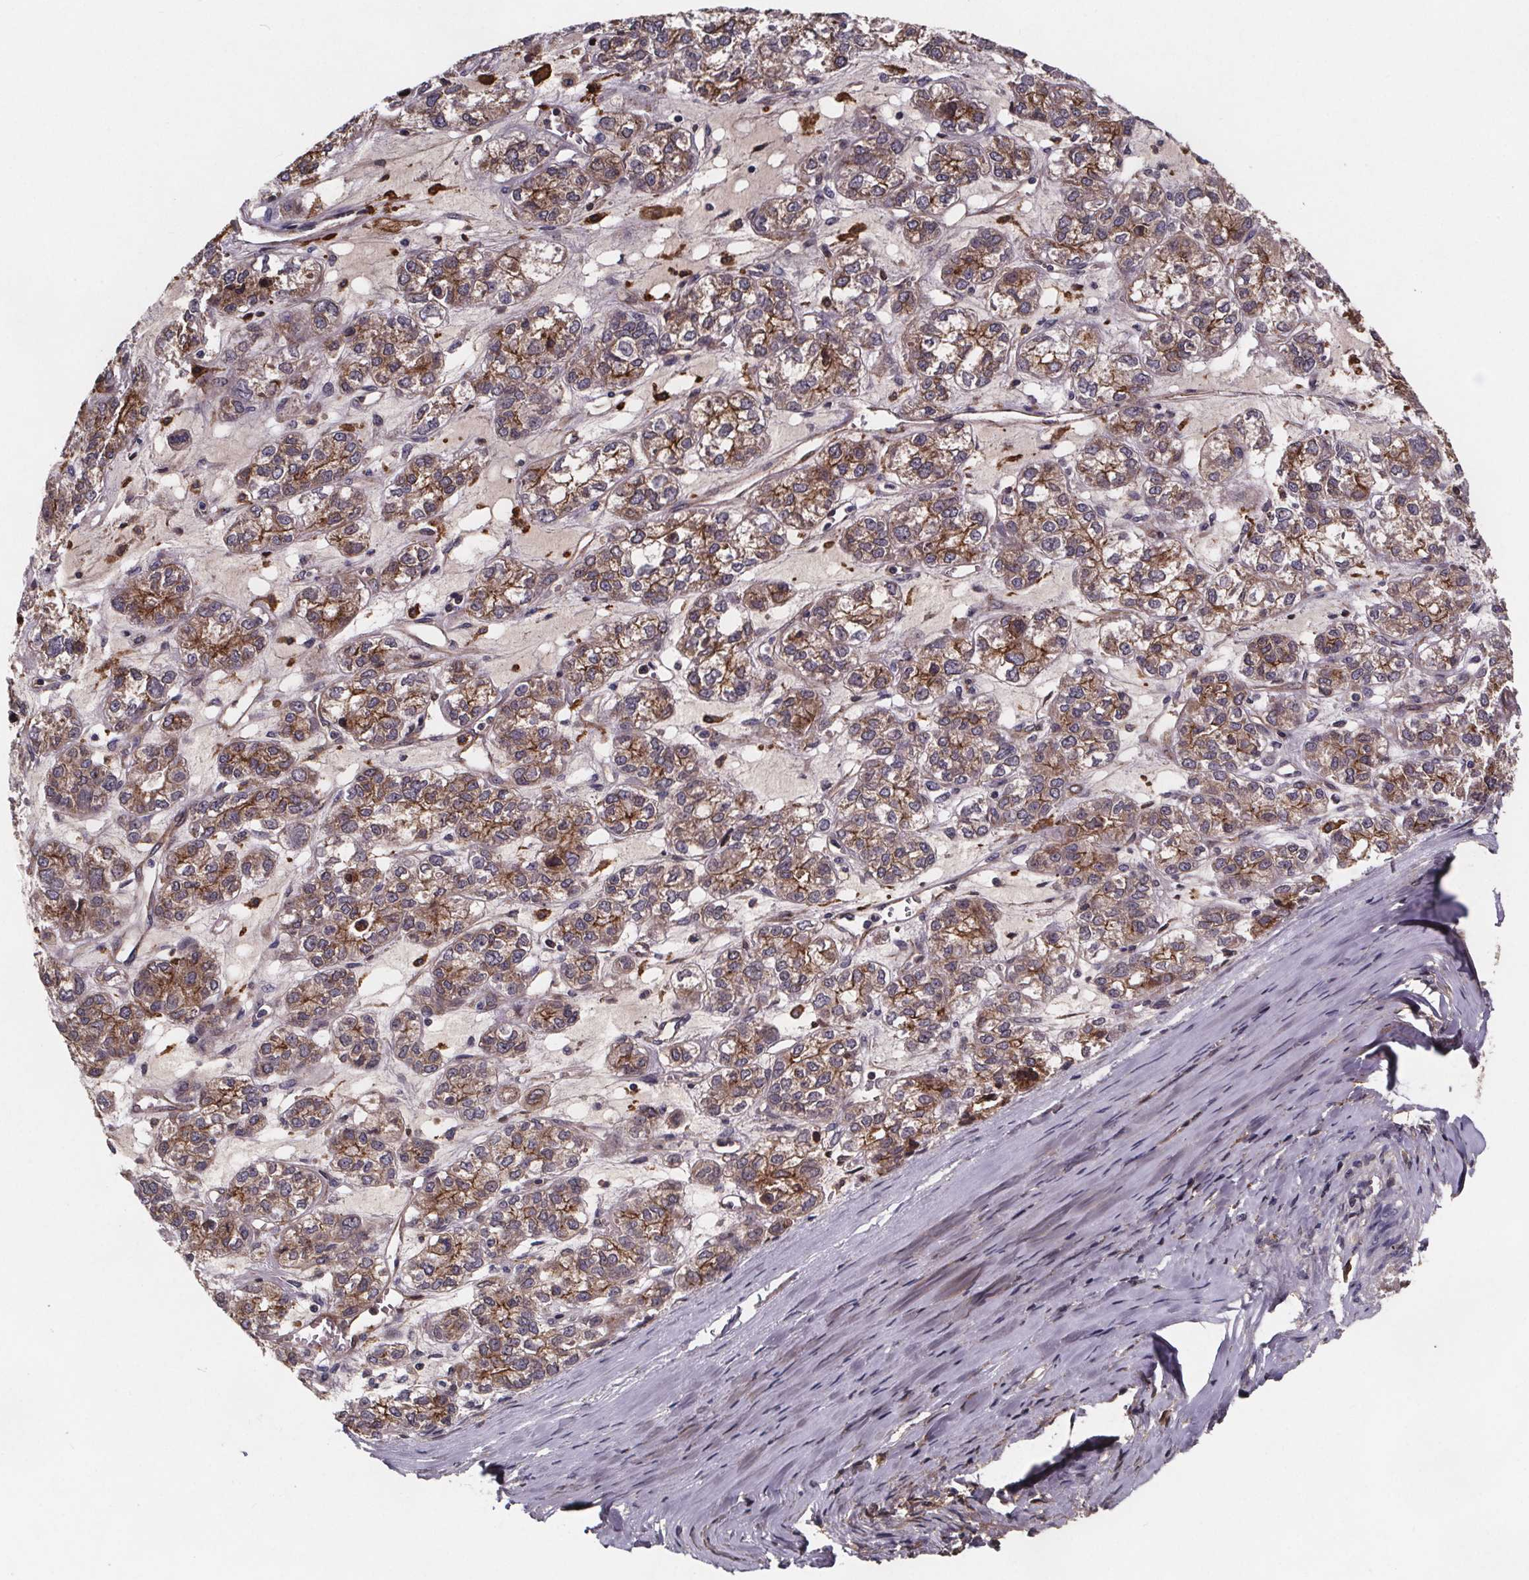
{"staining": {"intensity": "moderate", "quantity": ">75%", "location": "cytoplasmic/membranous"}, "tissue": "ovarian cancer", "cell_type": "Tumor cells", "image_type": "cancer", "snomed": [{"axis": "morphology", "description": "Carcinoma, endometroid"}, {"axis": "topography", "description": "Ovary"}], "caption": "Ovarian cancer (endometroid carcinoma) tissue shows moderate cytoplasmic/membranous positivity in about >75% of tumor cells", "gene": "FASTKD3", "patient": {"sex": "female", "age": 64}}